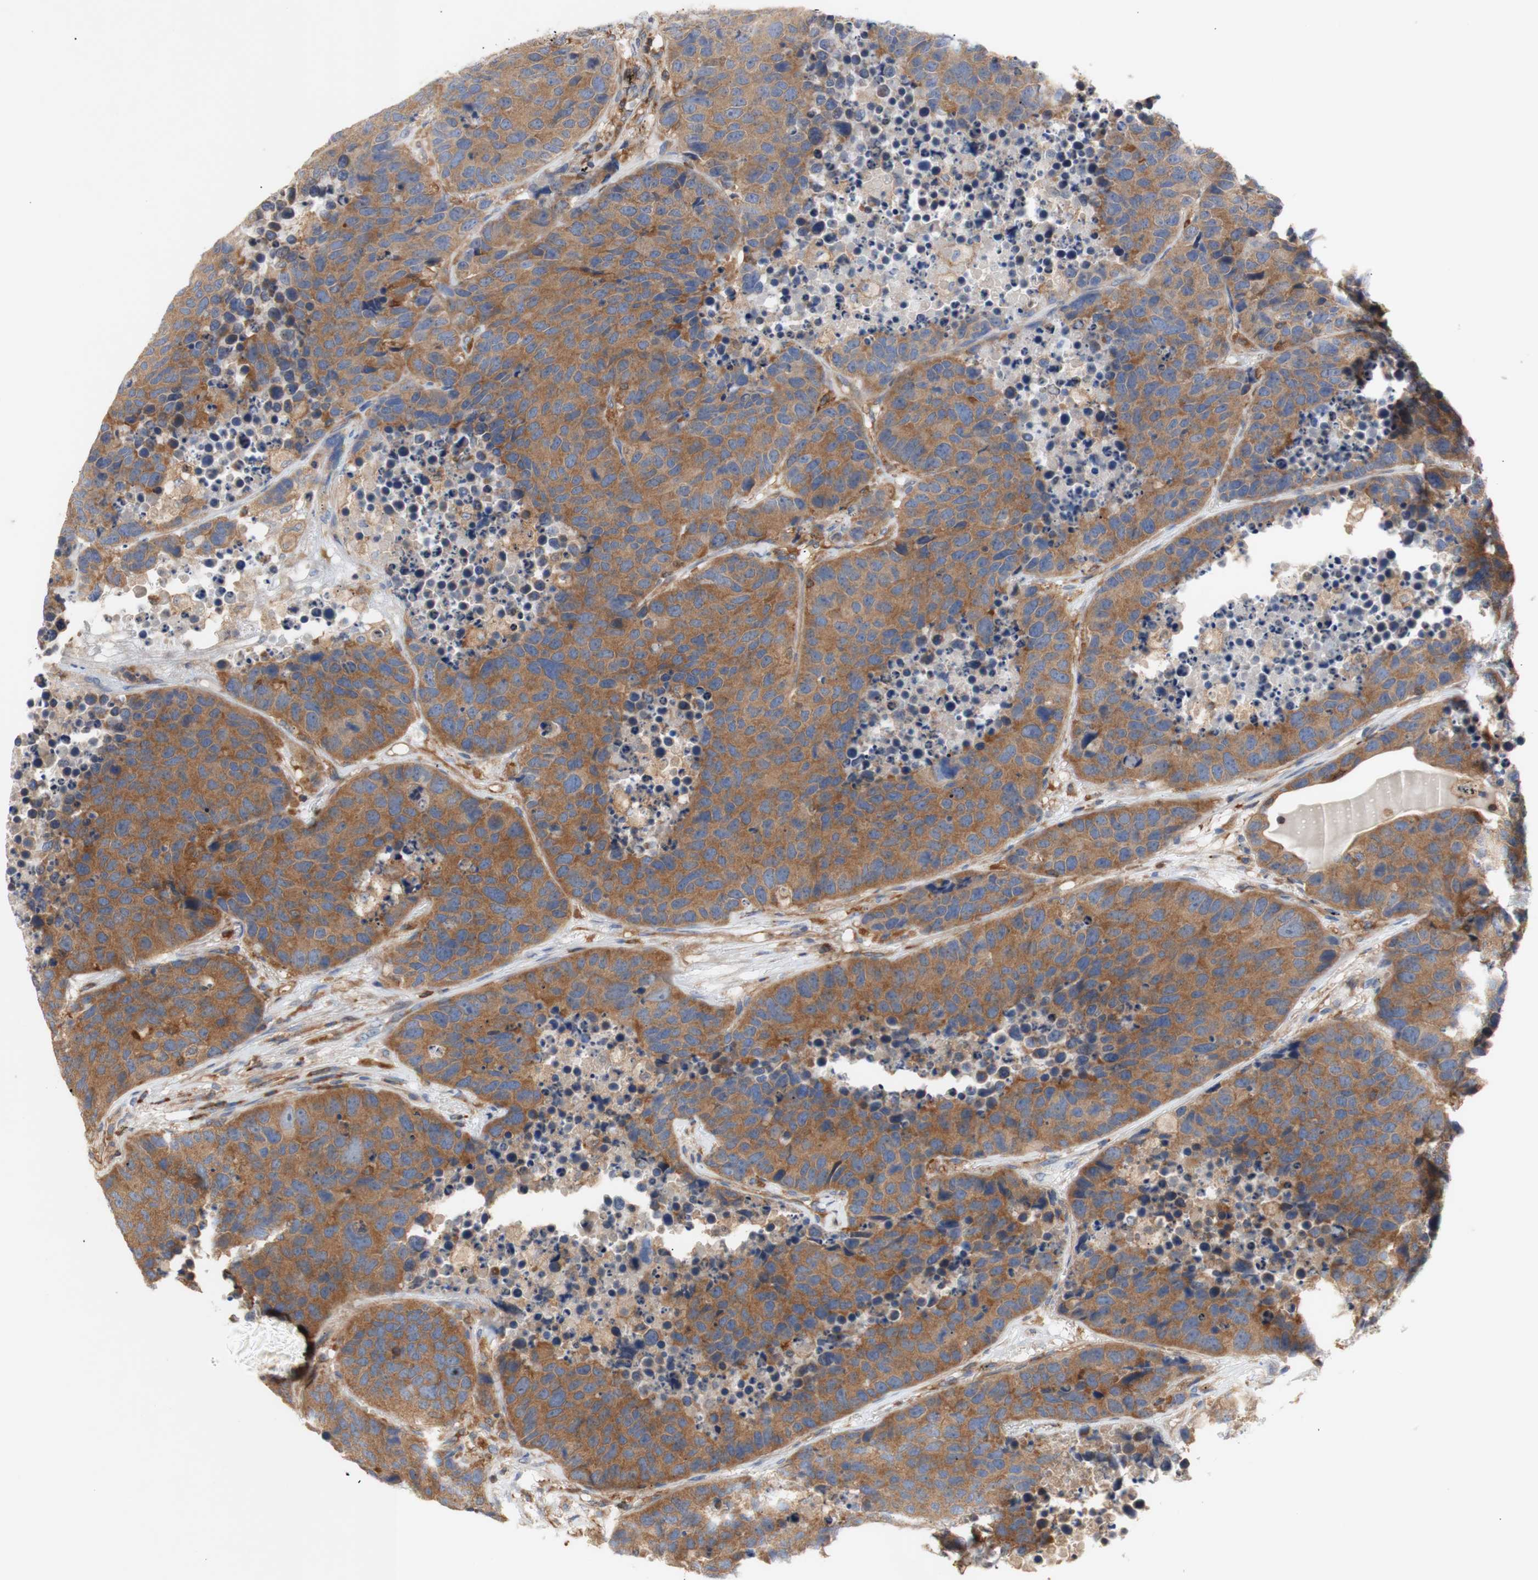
{"staining": {"intensity": "moderate", "quantity": ">75%", "location": "cytoplasmic/membranous"}, "tissue": "carcinoid", "cell_type": "Tumor cells", "image_type": "cancer", "snomed": [{"axis": "morphology", "description": "Carcinoid, malignant, NOS"}, {"axis": "topography", "description": "Lung"}], "caption": "Carcinoid (malignant) stained with IHC displays moderate cytoplasmic/membranous staining in approximately >75% of tumor cells.", "gene": "IKBKG", "patient": {"sex": "male", "age": 60}}